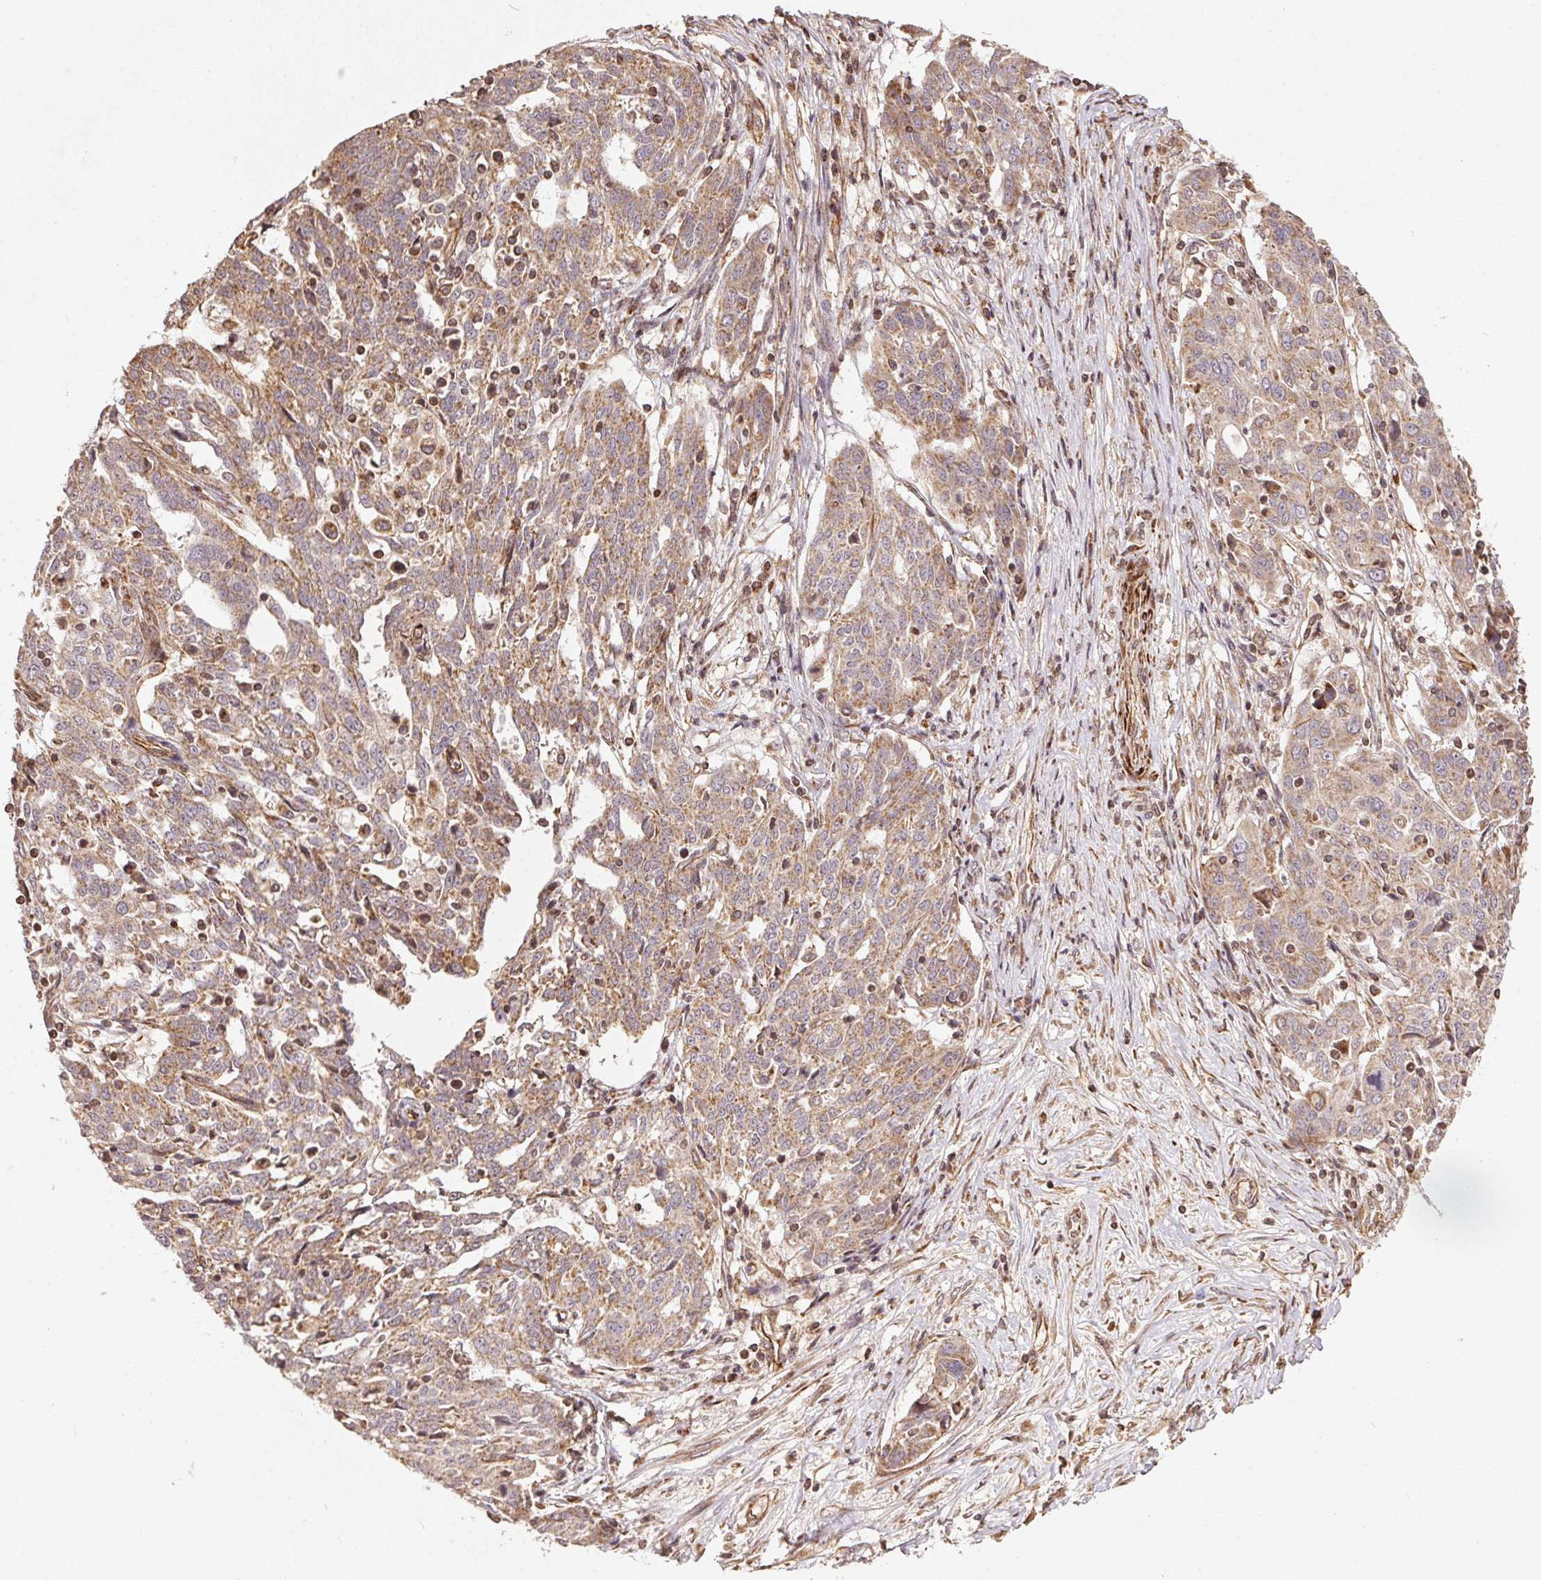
{"staining": {"intensity": "weak", "quantity": ">75%", "location": "cytoplasmic/membranous"}, "tissue": "ovarian cancer", "cell_type": "Tumor cells", "image_type": "cancer", "snomed": [{"axis": "morphology", "description": "Cystadenocarcinoma, serous, NOS"}, {"axis": "topography", "description": "Ovary"}], "caption": "The immunohistochemical stain labels weak cytoplasmic/membranous staining in tumor cells of ovarian serous cystadenocarcinoma tissue. The staining was performed using DAB to visualize the protein expression in brown, while the nuclei were stained in blue with hematoxylin (Magnification: 20x).", "gene": "SPRED2", "patient": {"sex": "female", "age": 67}}